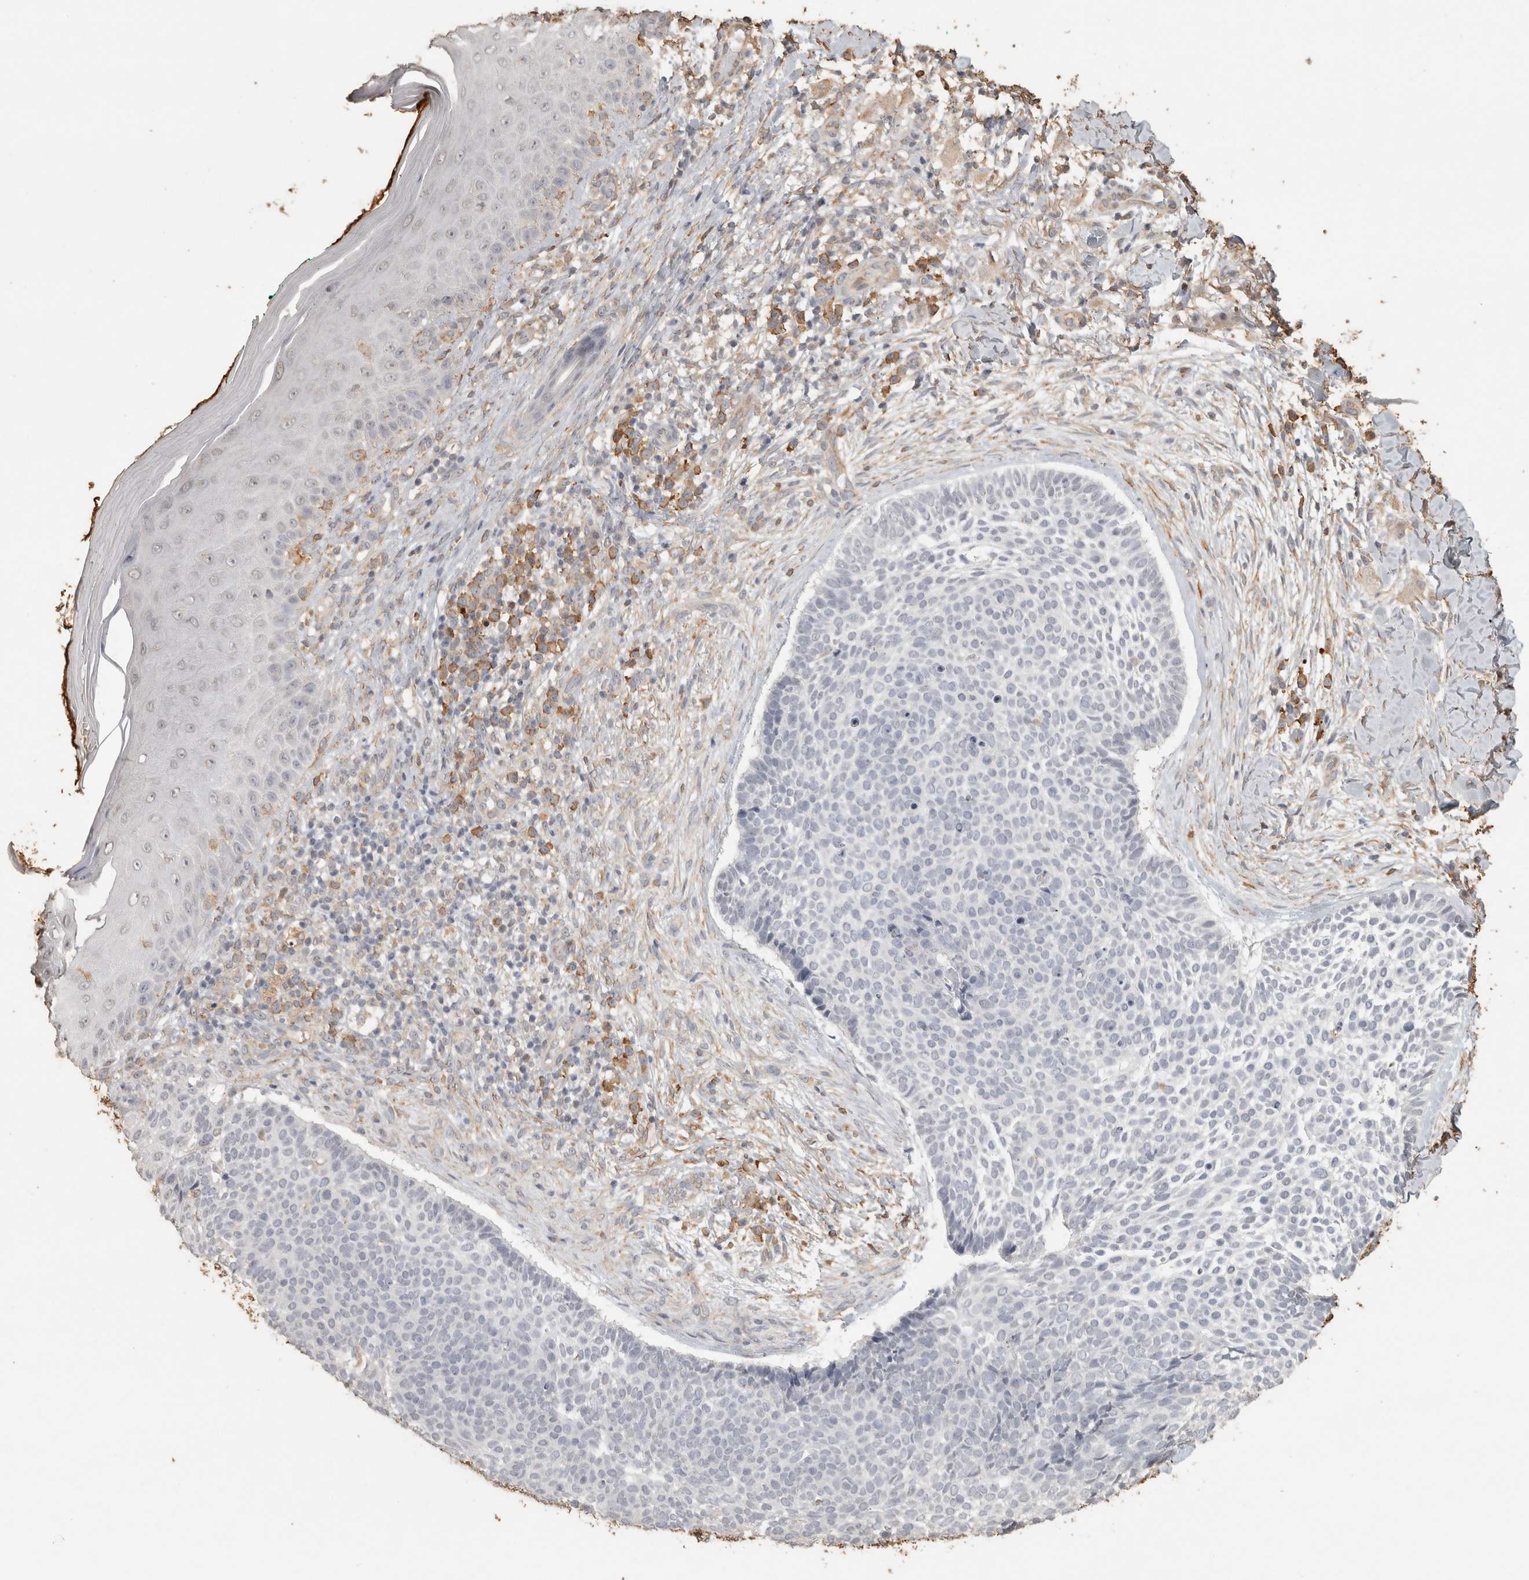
{"staining": {"intensity": "negative", "quantity": "none", "location": "none"}, "tissue": "skin cancer", "cell_type": "Tumor cells", "image_type": "cancer", "snomed": [{"axis": "morphology", "description": "Normal tissue, NOS"}, {"axis": "morphology", "description": "Basal cell carcinoma"}, {"axis": "topography", "description": "Skin"}], "caption": "Human basal cell carcinoma (skin) stained for a protein using immunohistochemistry displays no positivity in tumor cells.", "gene": "REPS2", "patient": {"sex": "male", "age": 67}}